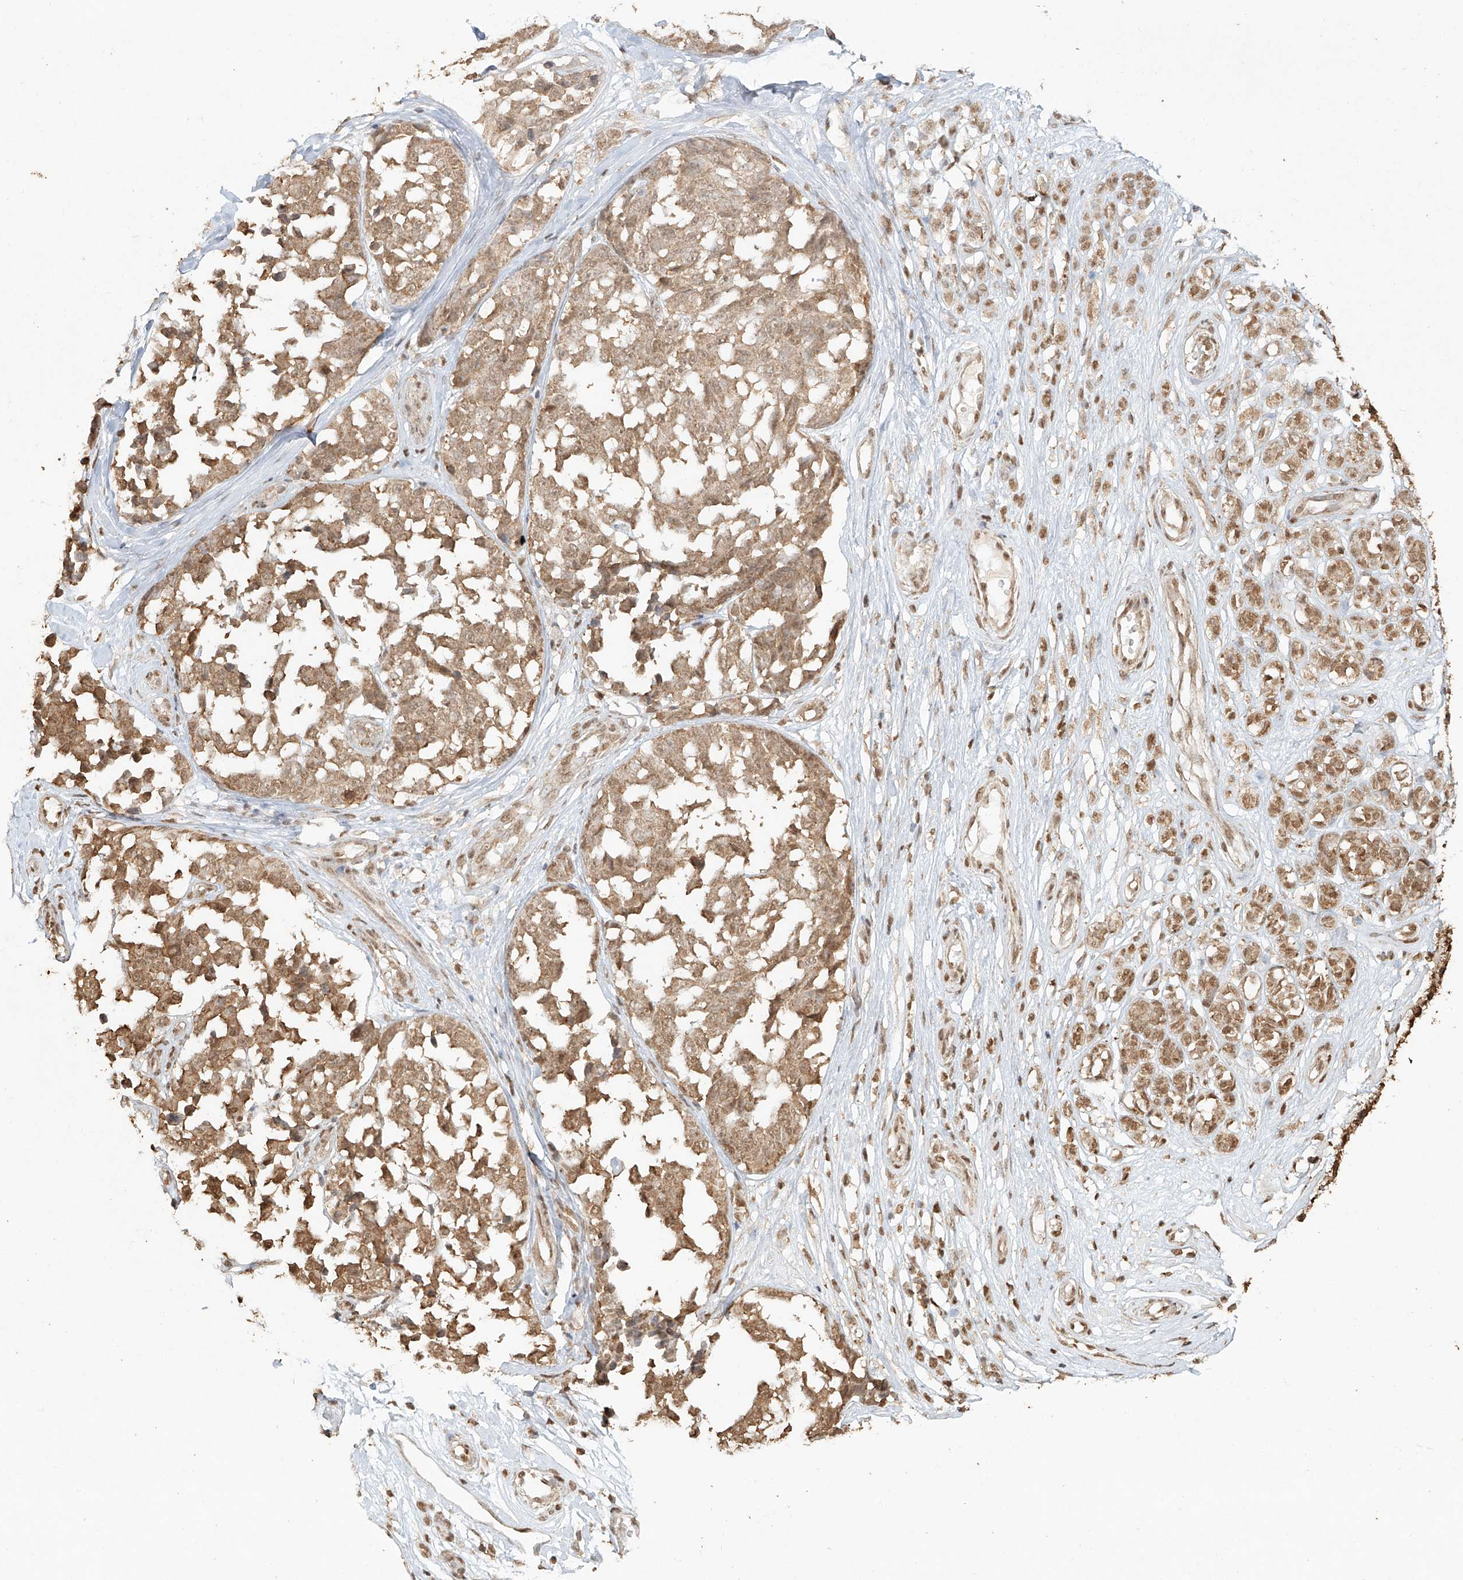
{"staining": {"intensity": "moderate", "quantity": ">75%", "location": "cytoplasmic/membranous,nuclear"}, "tissue": "melanoma", "cell_type": "Tumor cells", "image_type": "cancer", "snomed": [{"axis": "morphology", "description": "Malignant melanoma, NOS"}, {"axis": "topography", "description": "Skin"}], "caption": "Malignant melanoma was stained to show a protein in brown. There is medium levels of moderate cytoplasmic/membranous and nuclear expression in about >75% of tumor cells.", "gene": "TIGAR", "patient": {"sex": "female", "age": 64}}